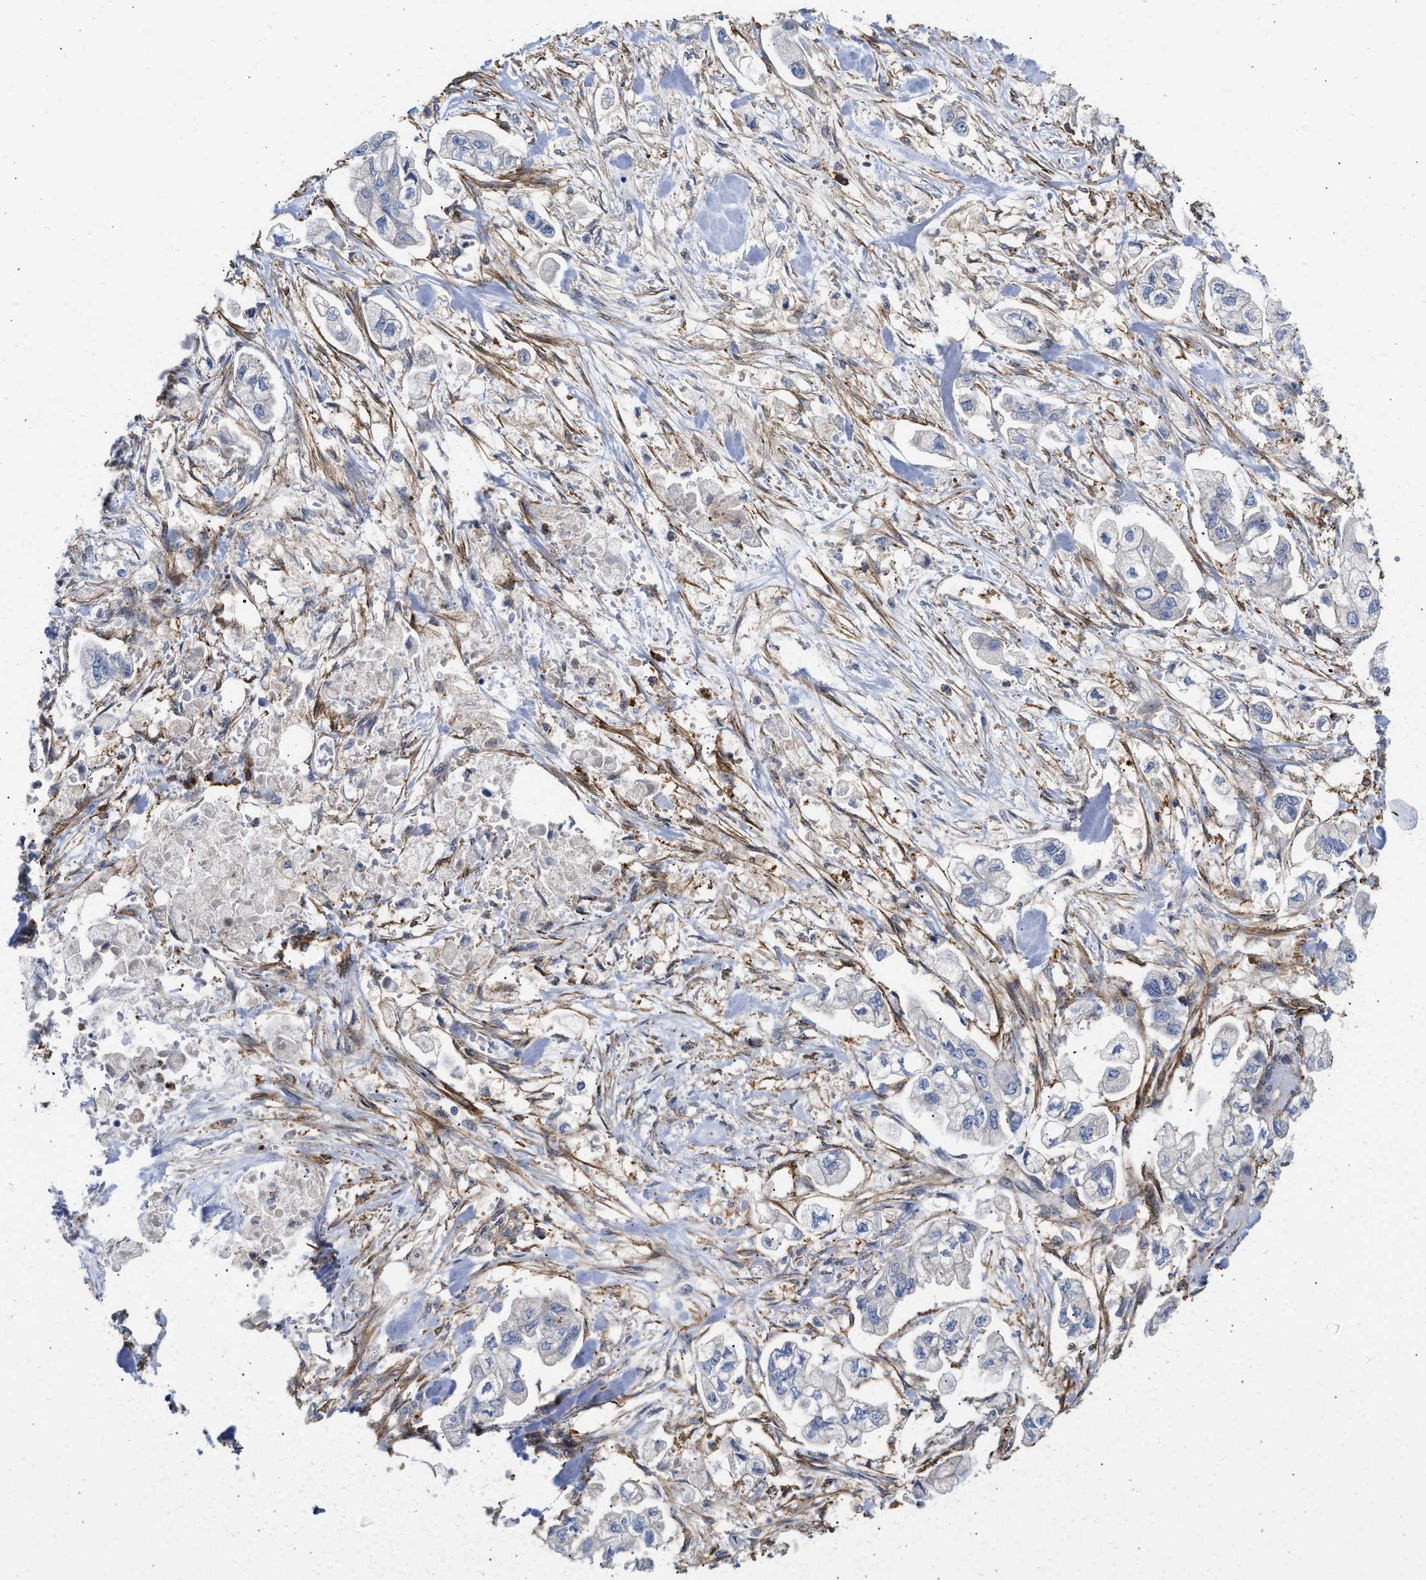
{"staining": {"intensity": "negative", "quantity": "none", "location": "none"}, "tissue": "stomach cancer", "cell_type": "Tumor cells", "image_type": "cancer", "snomed": [{"axis": "morphology", "description": "Normal tissue, NOS"}, {"axis": "morphology", "description": "Adenocarcinoma, NOS"}, {"axis": "topography", "description": "Stomach"}], "caption": "IHC image of human stomach adenocarcinoma stained for a protein (brown), which displays no staining in tumor cells.", "gene": "HS3ST5", "patient": {"sex": "male", "age": 62}}